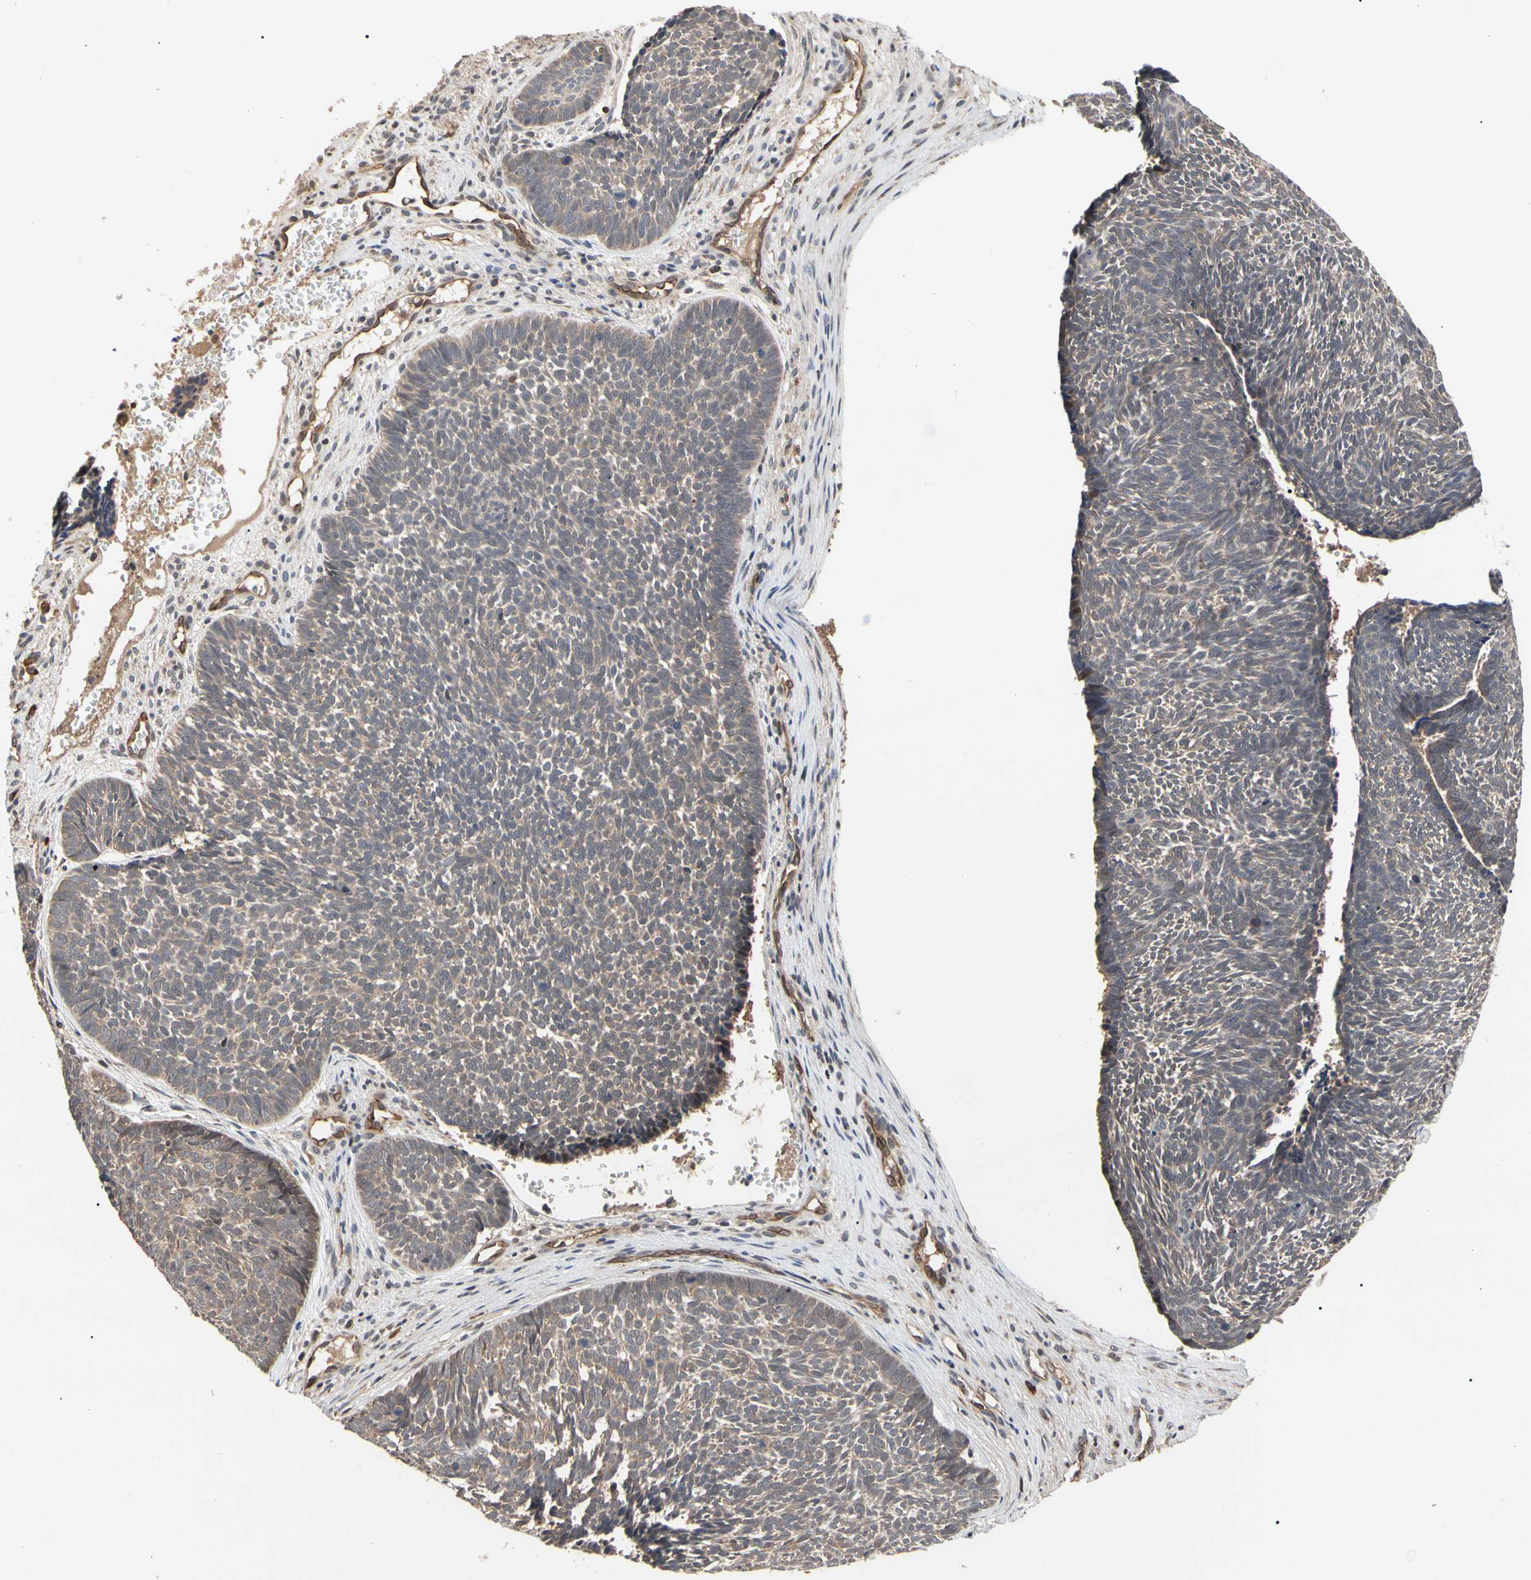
{"staining": {"intensity": "weak", "quantity": "25%-75%", "location": "cytoplasmic/membranous"}, "tissue": "skin cancer", "cell_type": "Tumor cells", "image_type": "cancer", "snomed": [{"axis": "morphology", "description": "Basal cell carcinoma"}, {"axis": "topography", "description": "Skin"}], "caption": "Immunohistochemical staining of basal cell carcinoma (skin) shows low levels of weak cytoplasmic/membranous expression in about 25%-75% of tumor cells.", "gene": "CYTIP", "patient": {"sex": "male", "age": 84}}